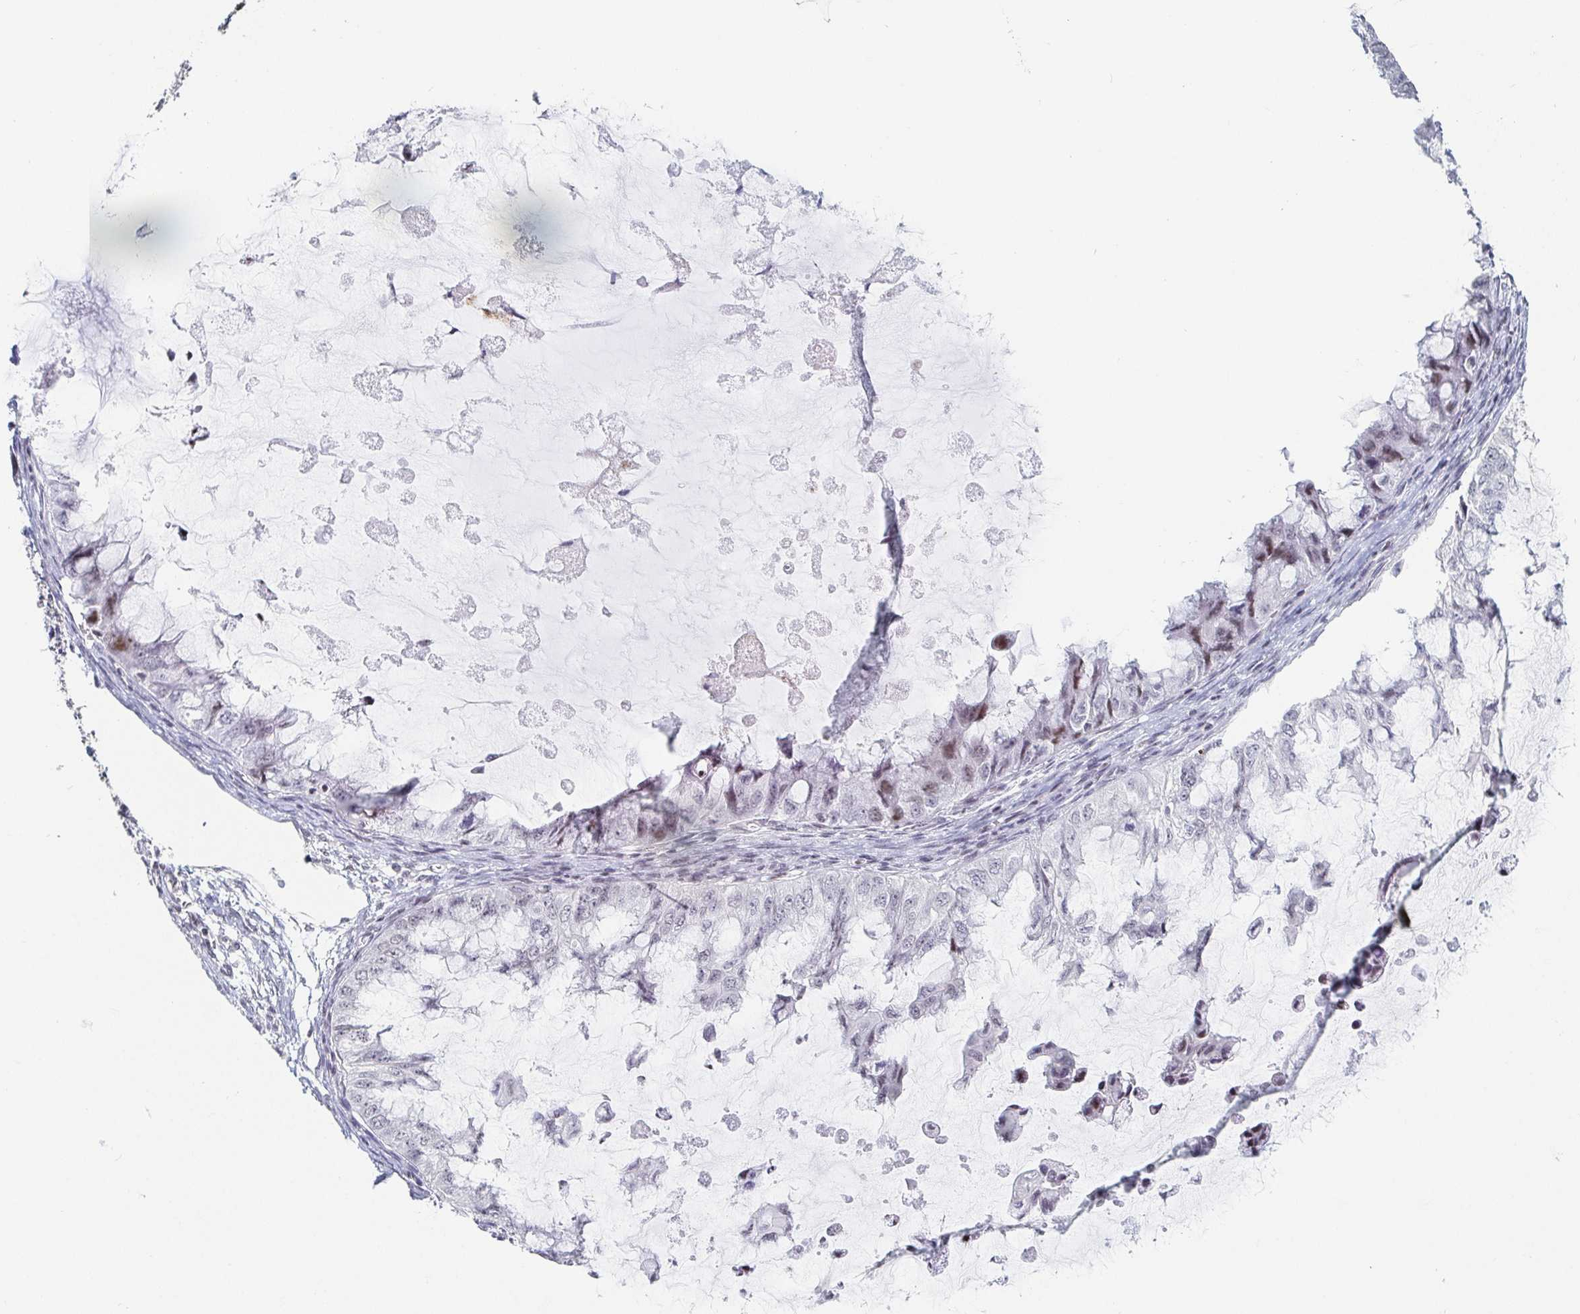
{"staining": {"intensity": "weak", "quantity": "<25%", "location": "nuclear"}, "tissue": "ovarian cancer", "cell_type": "Tumor cells", "image_type": "cancer", "snomed": [{"axis": "morphology", "description": "Cystadenocarcinoma, mucinous, NOS"}, {"axis": "topography", "description": "Ovary"}], "caption": "IHC micrograph of ovarian cancer stained for a protein (brown), which shows no expression in tumor cells.", "gene": "NME9", "patient": {"sex": "female", "age": 72}}